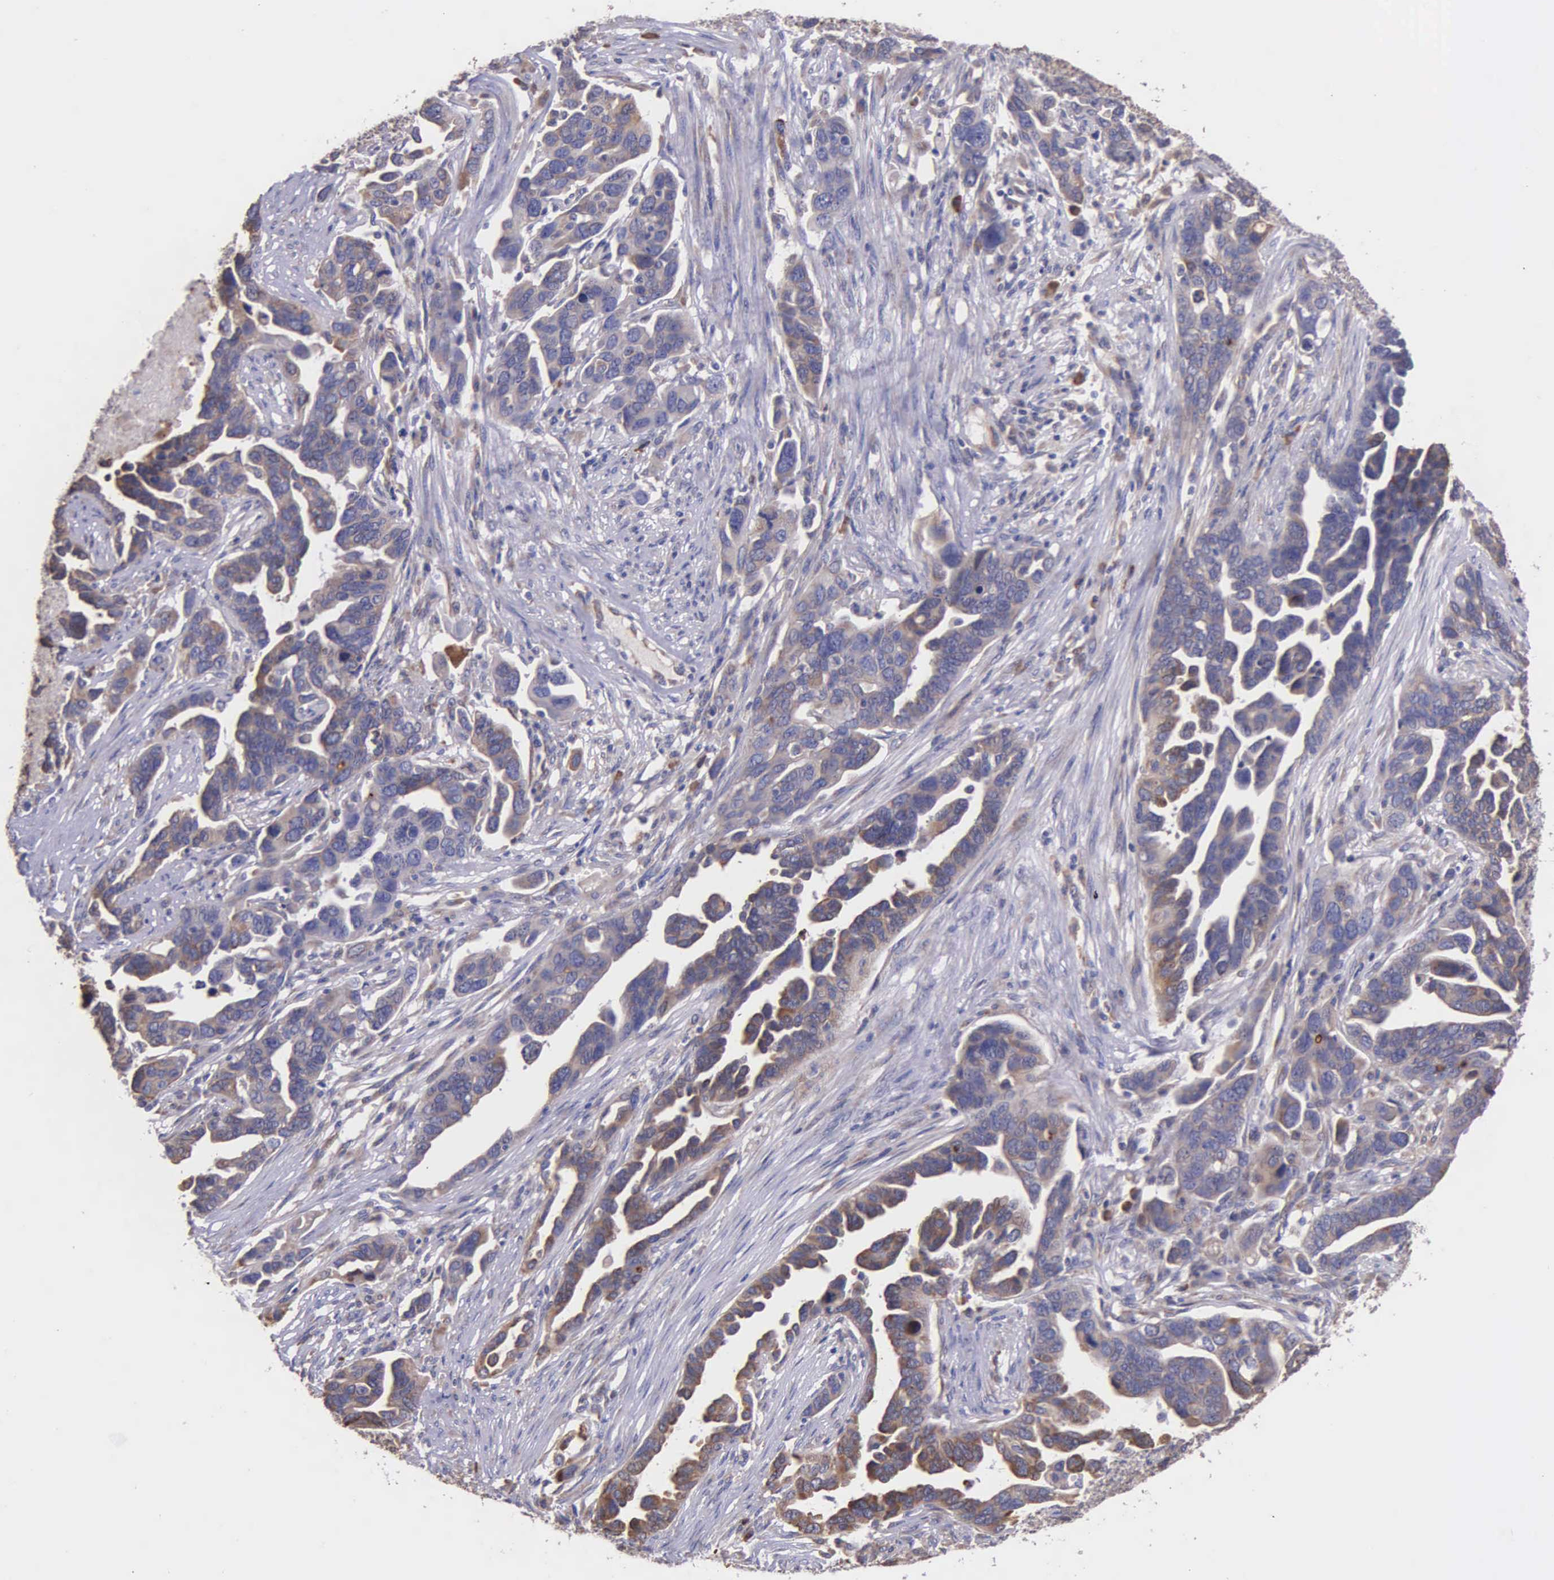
{"staining": {"intensity": "weak", "quantity": ">75%", "location": "cytoplasmic/membranous"}, "tissue": "ovarian cancer", "cell_type": "Tumor cells", "image_type": "cancer", "snomed": [{"axis": "morphology", "description": "Cystadenocarcinoma, serous, NOS"}, {"axis": "topography", "description": "Ovary"}], "caption": "Immunohistochemical staining of ovarian cancer shows weak cytoplasmic/membranous protein expression in approximately >75% of tumor cells. The staining was performed using DAB (3,3'-diaminobenzidine), with brown indicating positive protein expression. Nuclei are stained blue with hematoxylin.", "gene": "ZC3H12B", "patient": {"sex": "female", "age": 54}}